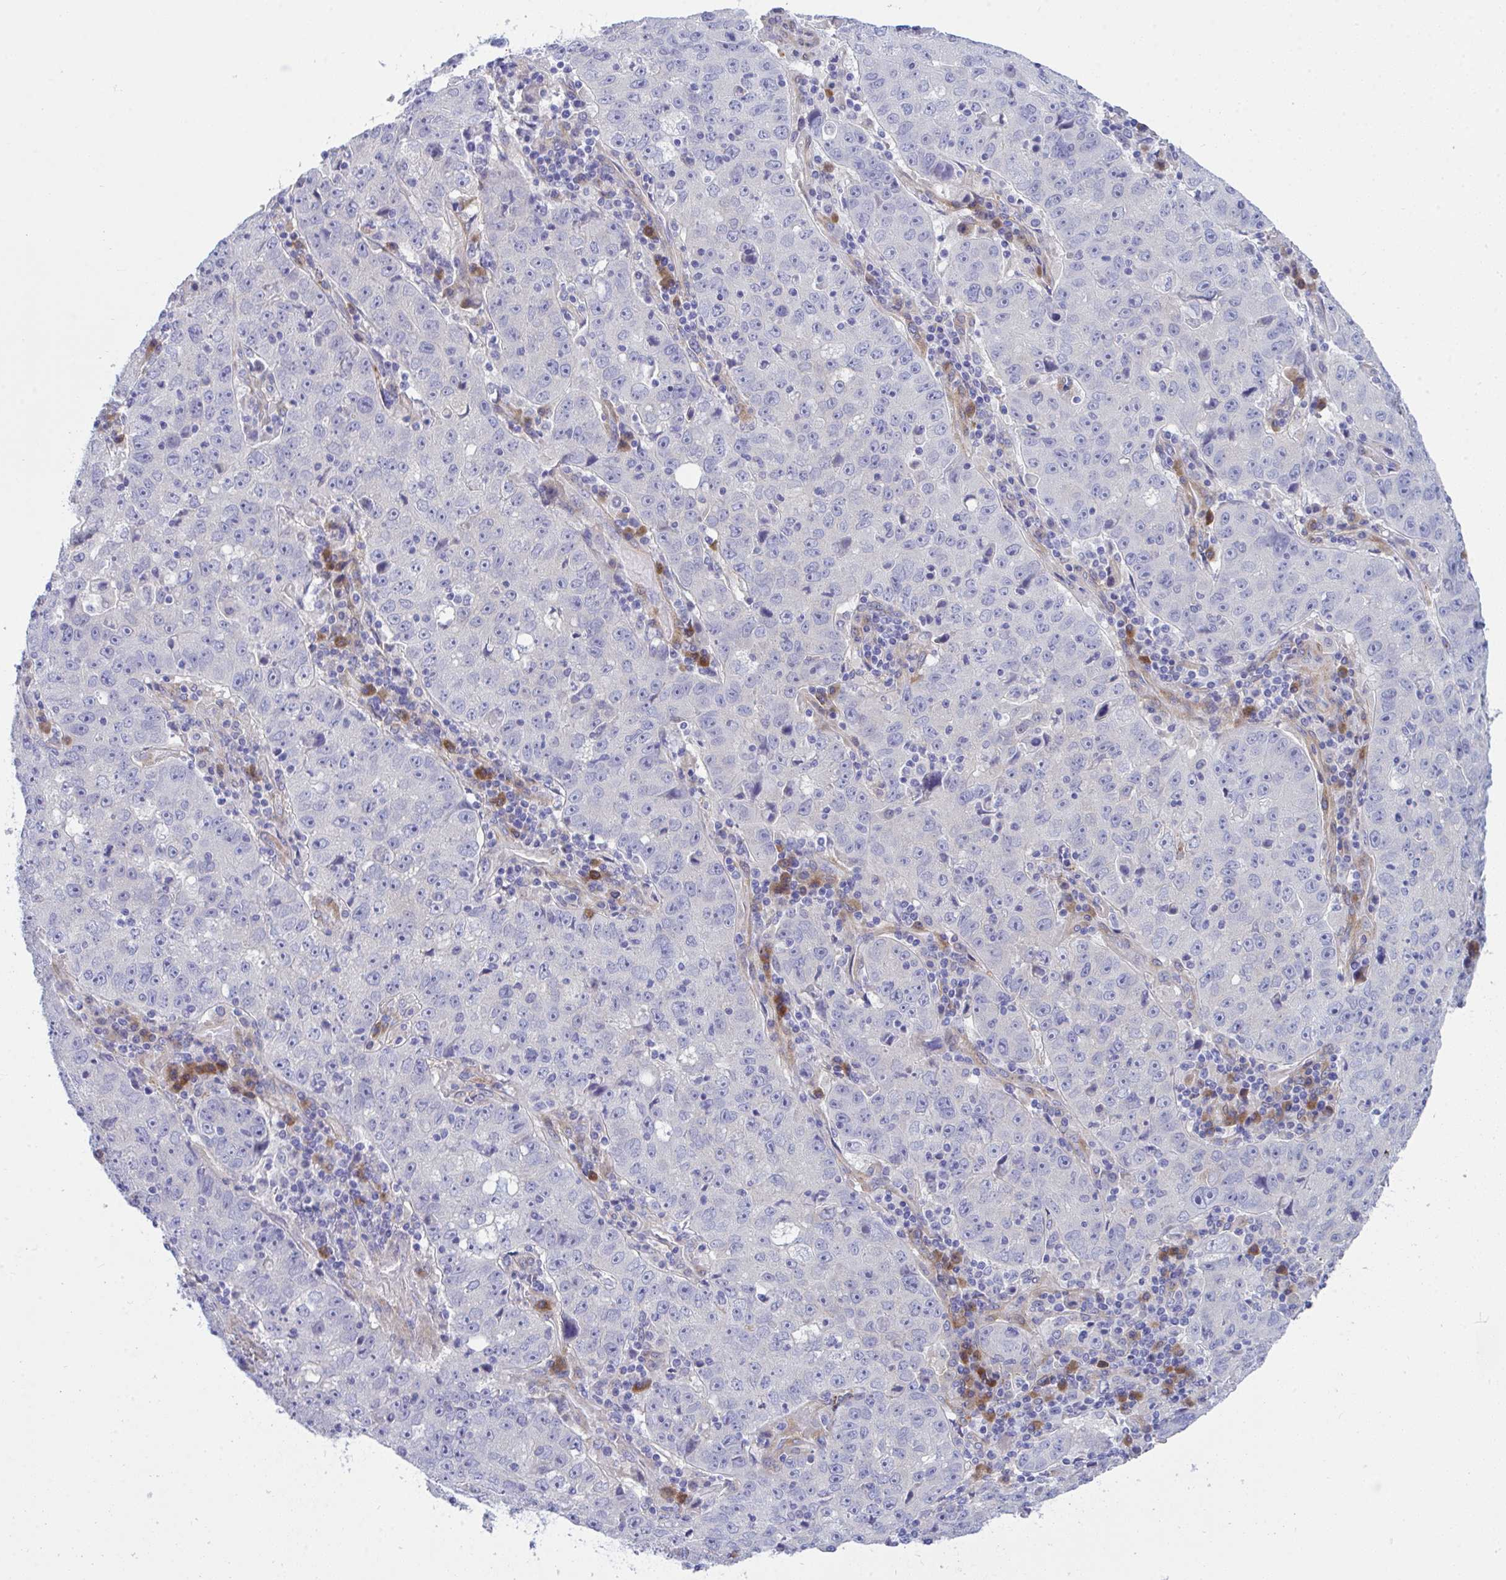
{"staining": {"intensity": "negative", "quantity": "none", "location": "none"}, "tissue": "lung cancer", "cell_type": "Tumor cells", "image_type": "cancer", "snomed": [{"axis": "morphology", "description": "Normal morphology"}, {"axis": "morphology", "description": "Adenocarcinoma, NOS"}, {"axis": "topography", "description": "Lymph node"}, {"axis": "topography", "description": "Lung"}], "caption": "There is no significant expression in tumor cells of lung adenocarcinoma.", "gene": "GAB1", "patient": {"sex": "female", "age": 57}}